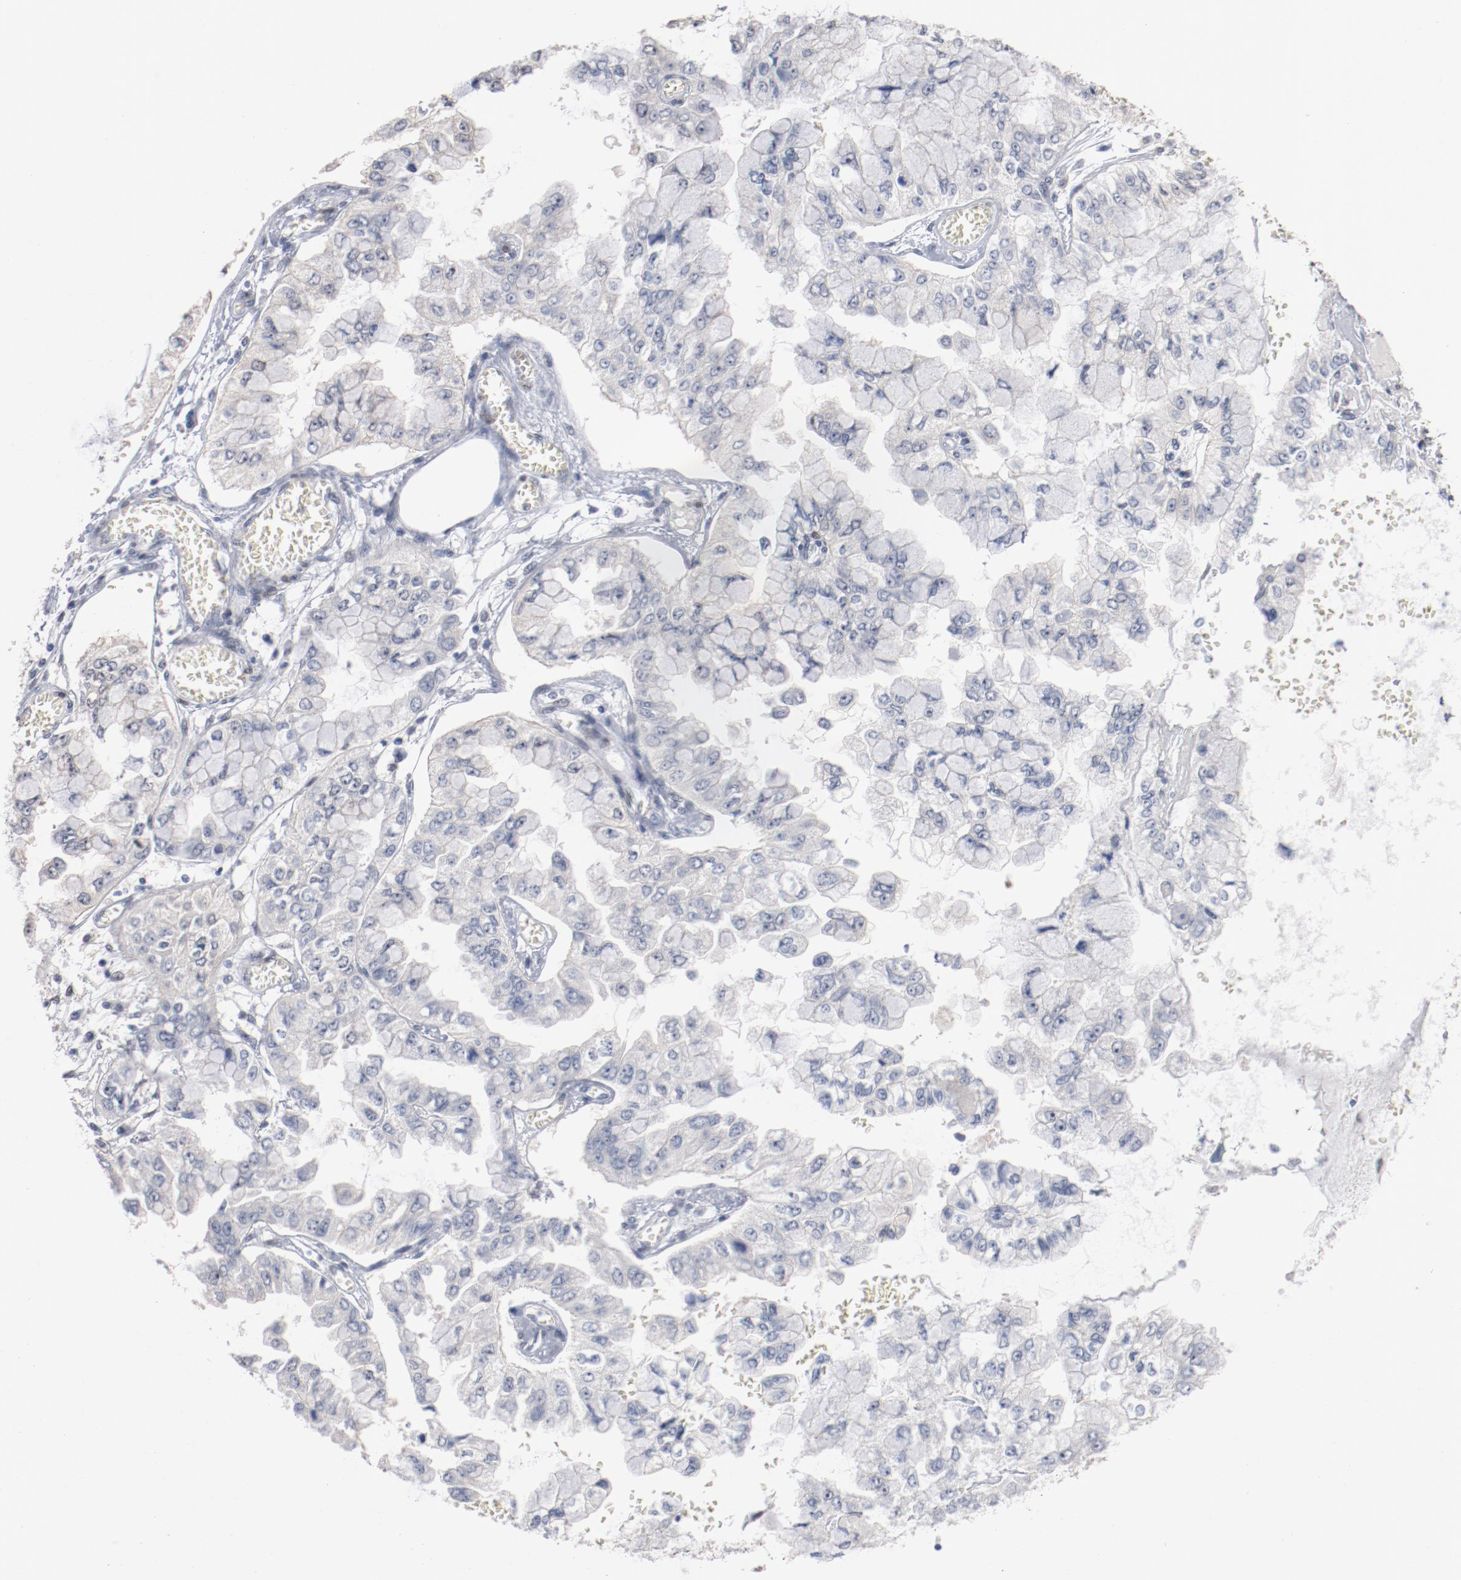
{"staining": {"intensity": "negative", "quantity": "none", "location": "none"}, "tissue": "liver cancer", "cell_type": "Tumor cells", "image_type": "cancer", "snomed": [{"axis": "morphology", "description": "Cholangiocarcinoma"}, {"axis": "topography", "description": "Liver"}], "caption": "Immunohistochemistry micrograph of neoplastic tissue: human liver cancer (cholangiocarcinoma) stained with DAB reveals no significant protein positivity in tumor cells.", "gene": "ZEB2", "patient": {"sex": "female", "age": 79}}